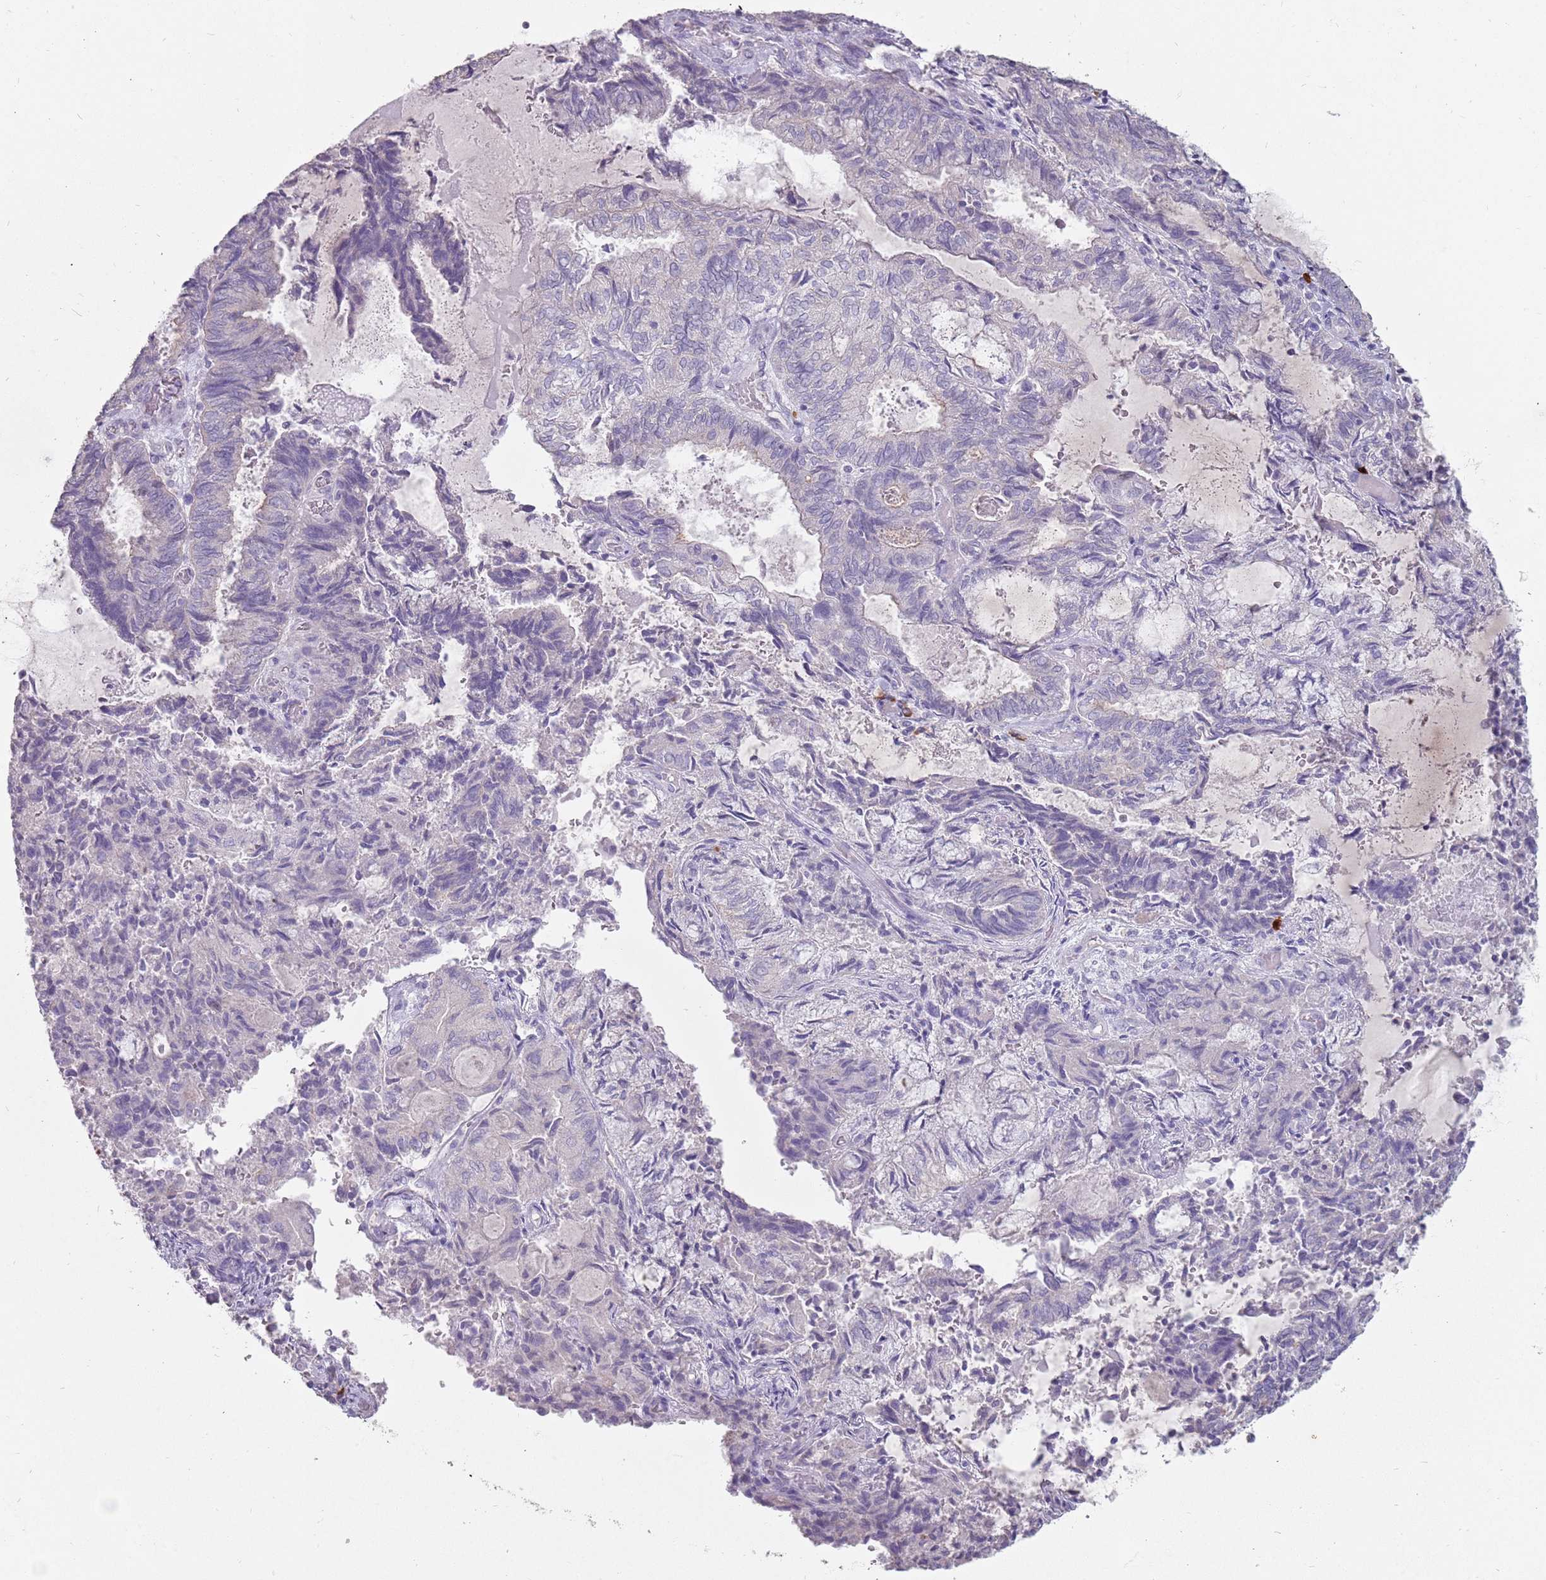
{"staining": {"intensity": "weak", "quantity": "<25%", "location": "cytoplasmic/membranous"}, "tissue": "endometrial cancer", "cell_type": "Tumor cells", "image_type": "cancer", "snomed": [{"axis": "morphology", "description": "Adenocarcinoma, NOS"}, {"axis": "topography", "description": "Endometrium"}], "caption": "IHC of human endometrial adenocarcinoma reveals no expression in tumor cells.", "gene": "STYK1", "patient": {"sex": "female", "age": 80}}